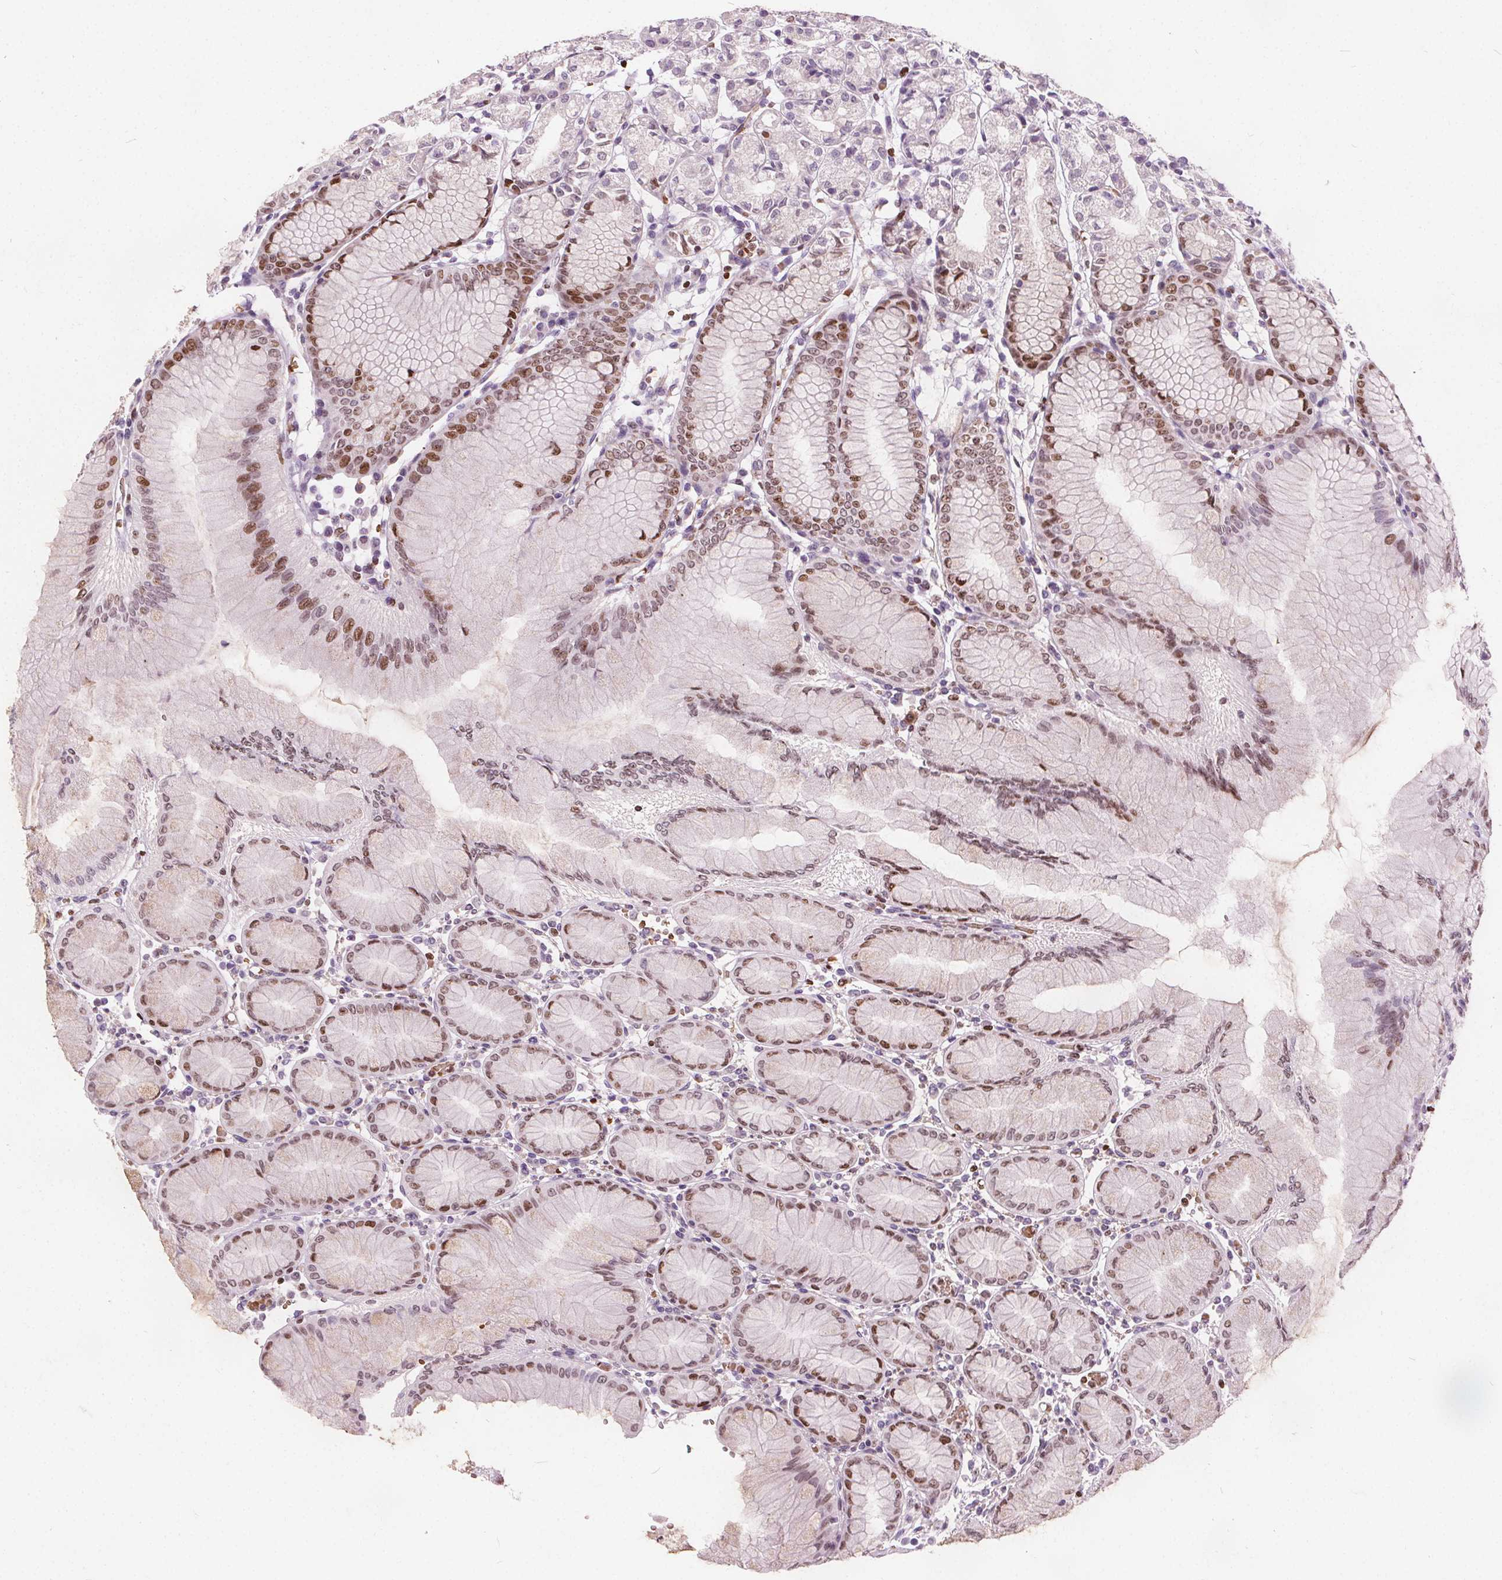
{"staining": {"intensity": "moderate", "quantity": "25%-75%", "location": "nuclear"}, "tissue": "stomach", "cell_type": "Glandular cells", "image_type": "normal", "snomed": [{"axis": "morphology", "description": "Normal tissue, NOS"}, {"axis": "topography", "description": "Stomach"}], "caption": "Moderate nuclear expression for a protein is appreciated in approximately 25%-75% of glandular cells of normal stomach using IHC.", "gene": "ISLR2", "patient": {"sex": "female", "age": 57}}